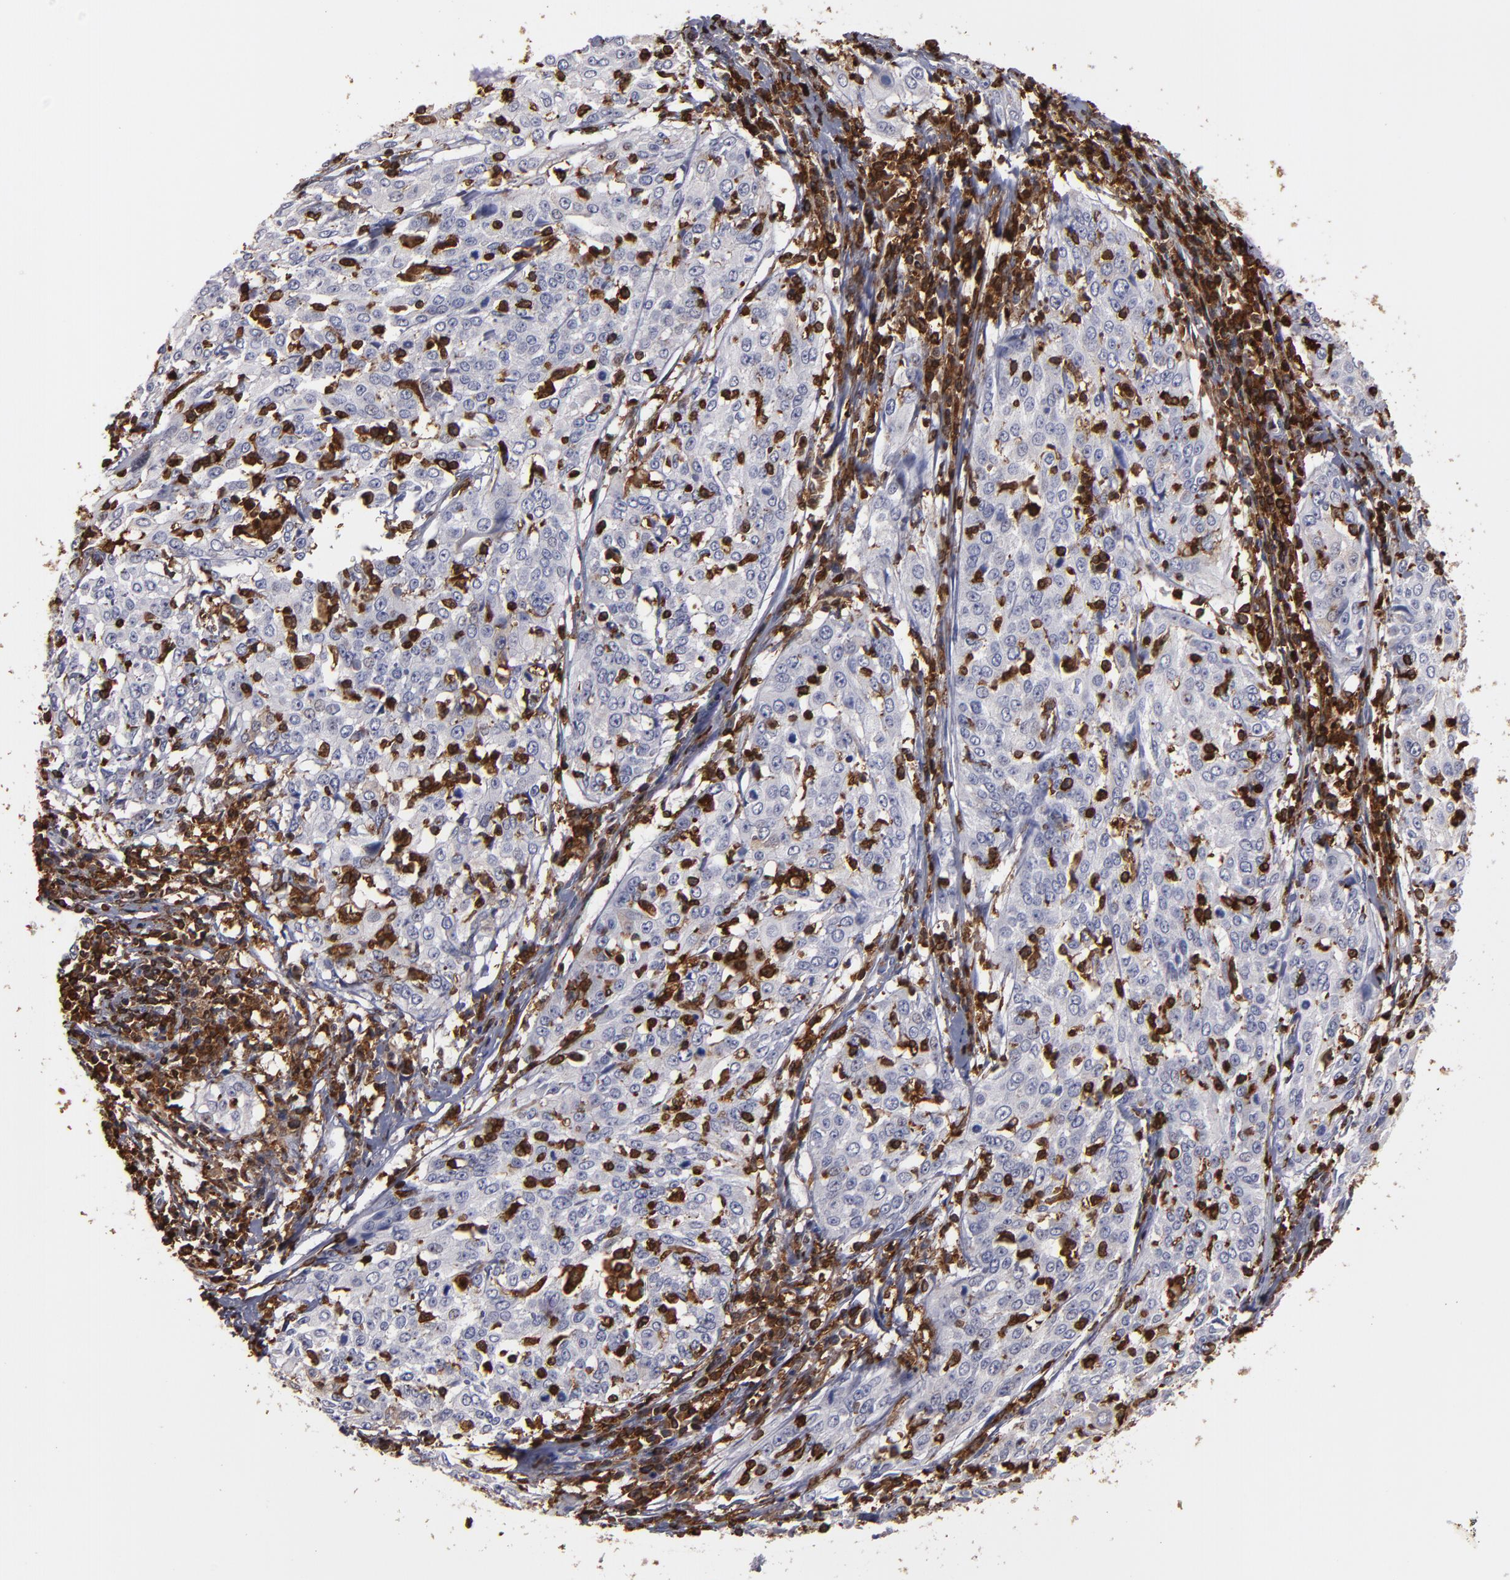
{"staining": {"intensity": "weak", "quantity": "<25%", "location": "cytoplasmic/membranous"}, "tissue": "cervical cancer", "cell_type": "Tumor cells", "image_type": "cancer", "snomed": [{"axis": "morphology", "description": "Squamous cell carcinoma, NOS"}, {"axis": "topography", "description": "Cervix"}], "caption": "Immunohistochemical staining of human squamous cell carcinoma (cervical) demonstrates no significant positivity in tumor cells. Brightfield microscopy of immunohistochemistry stained with DAB (3,3'-diaminobenzidine) (brown) and hematoxylin (blue), captured at high magnification.", "gene": "WAS", "patient": {"sex": "female", "age": 39}}